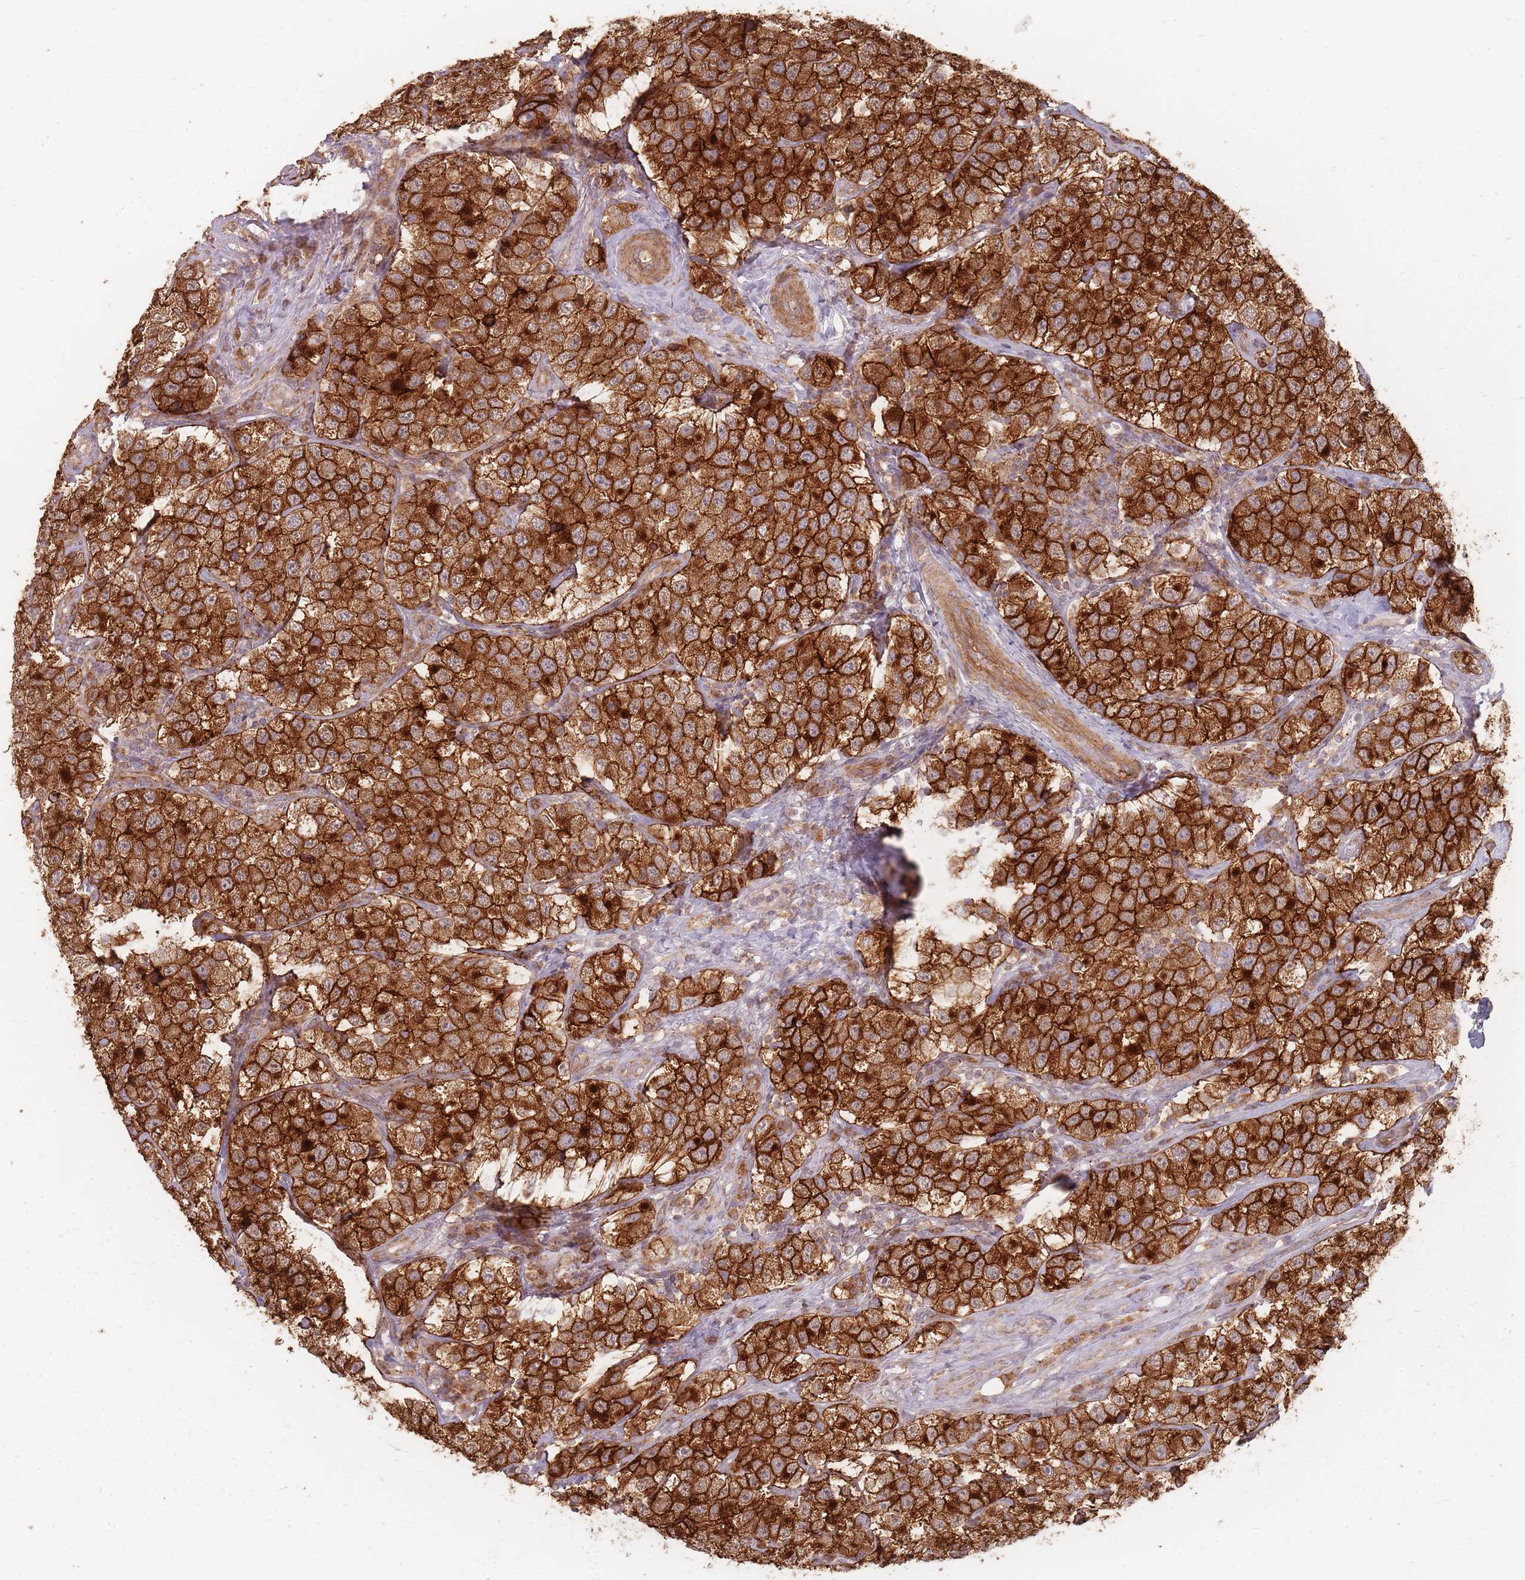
{"staining": {"intensity": "strong", "quantity": ">75%", "location": "cytoplasmic/membranous"}, "tissue": "testis cancer", "cell_type": "Tumor cells", "image_type": "cancer", "snomed": [{"axis": "morphology", "description": "Seminoma, NOS"}, {"axis": "topography", "description": "Testis"}], "caption": "A photomicrograph of testis seminoma stained for a protein exhibits strong cytoplasmic/membranous brown staining in tumor cells. (DAB IHC, brown staining for protein, blue staining for nuclei).", "gene": "MRPS6", "patient": {"sex": "male", "age": 34}}